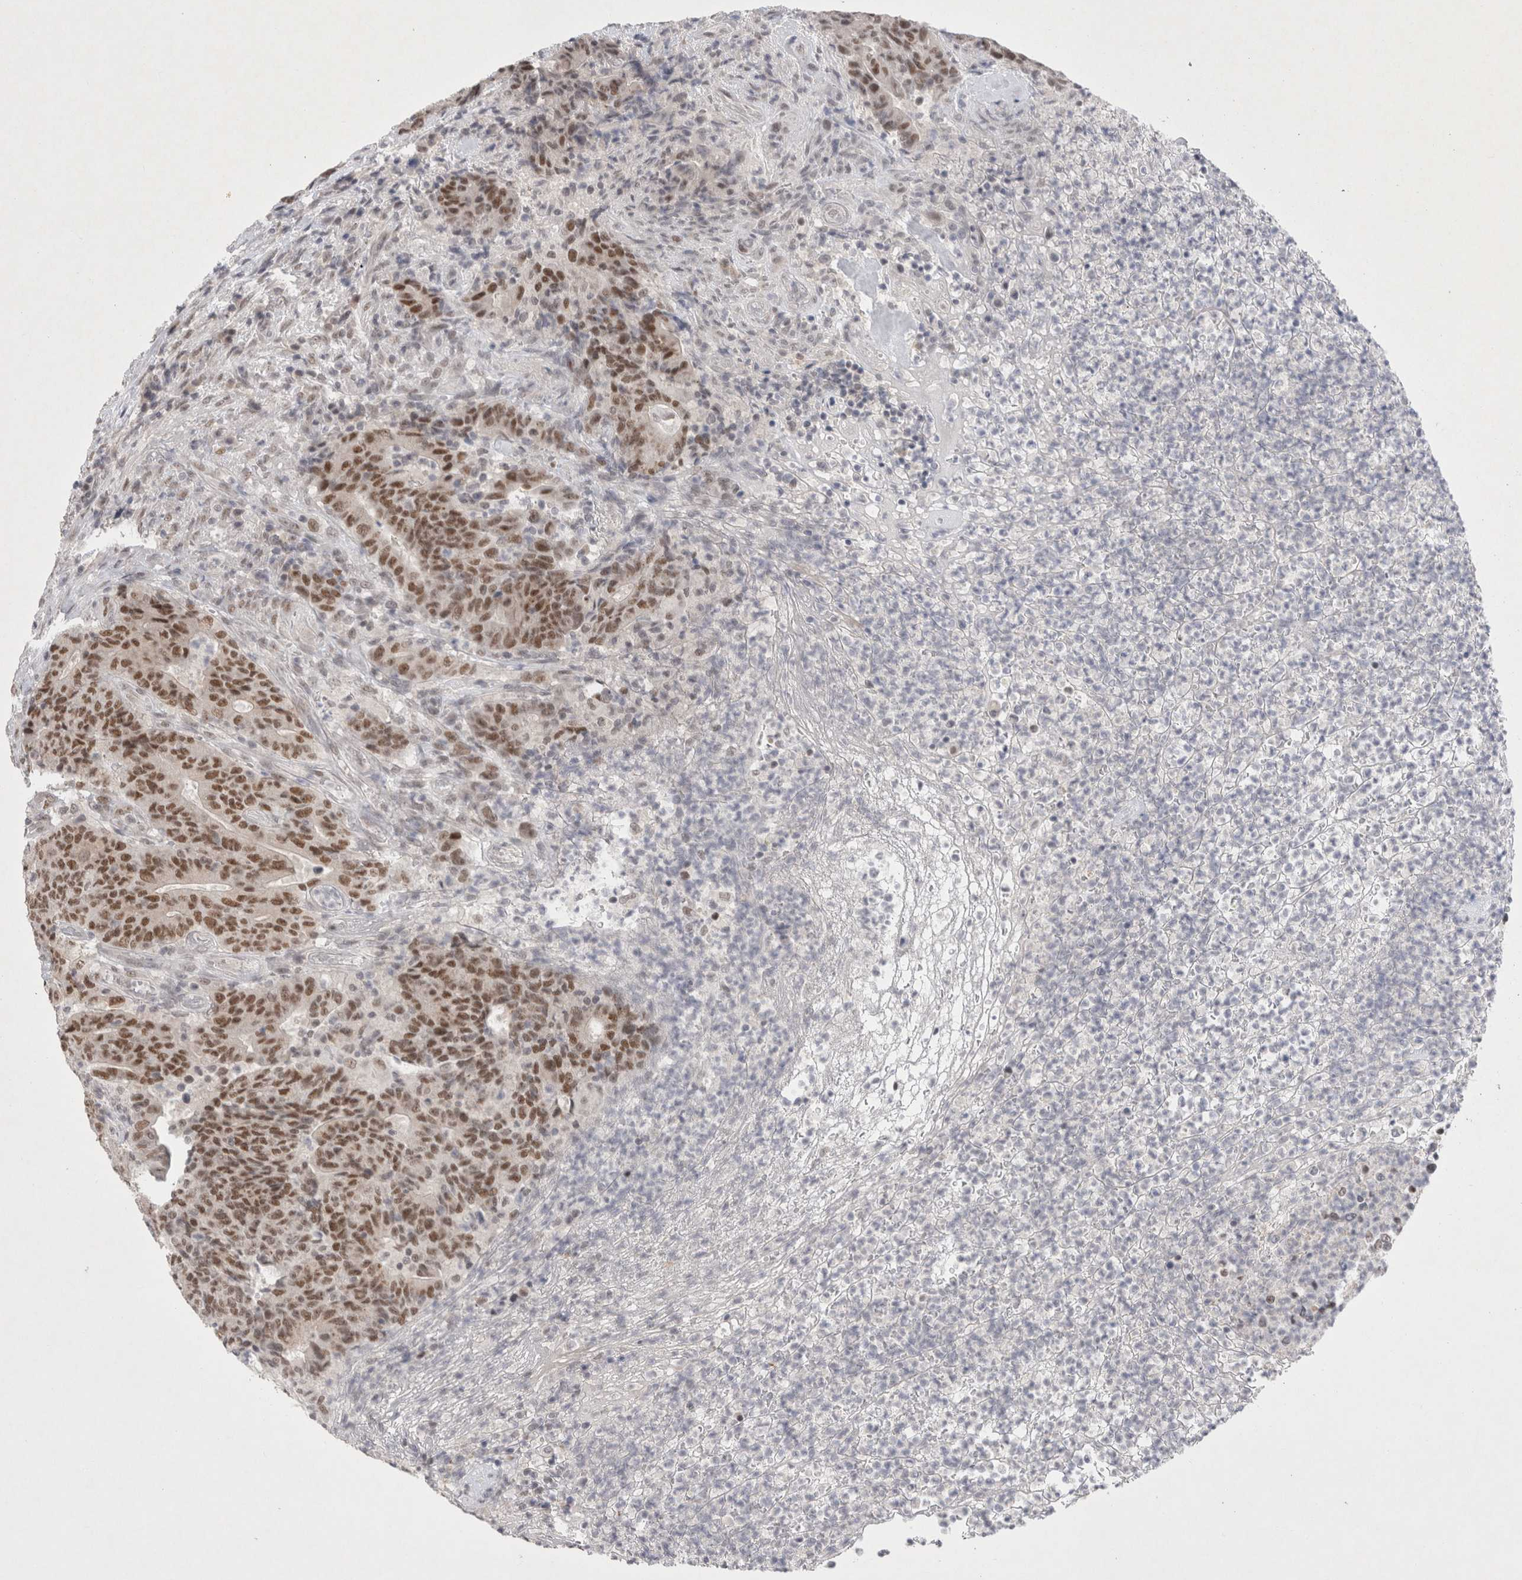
{"staining": {"intensity": "moderate", "quantity": ">75%", "location": "nuclear"}, "tissue": "colorectal cancer", "cell_type": "Tumor cells", "image_type": "cancer", "snomed": [{"axis": "morphology", "description": "Normal tissue, NOS"}, {"axis": "morphology", "description": "Adenocarcinoma, NOS"}, {"axis": "topography", "description": "Colon"}], "caption": "Human colorectal cancer (adenocarcinoma) stained for a protein (brown) demonstrates moderate nuclear positive expression in approximately >75% of tumor cells.", "gene": "RECQL4", "patient": {"sex": "female", "age": 75}}